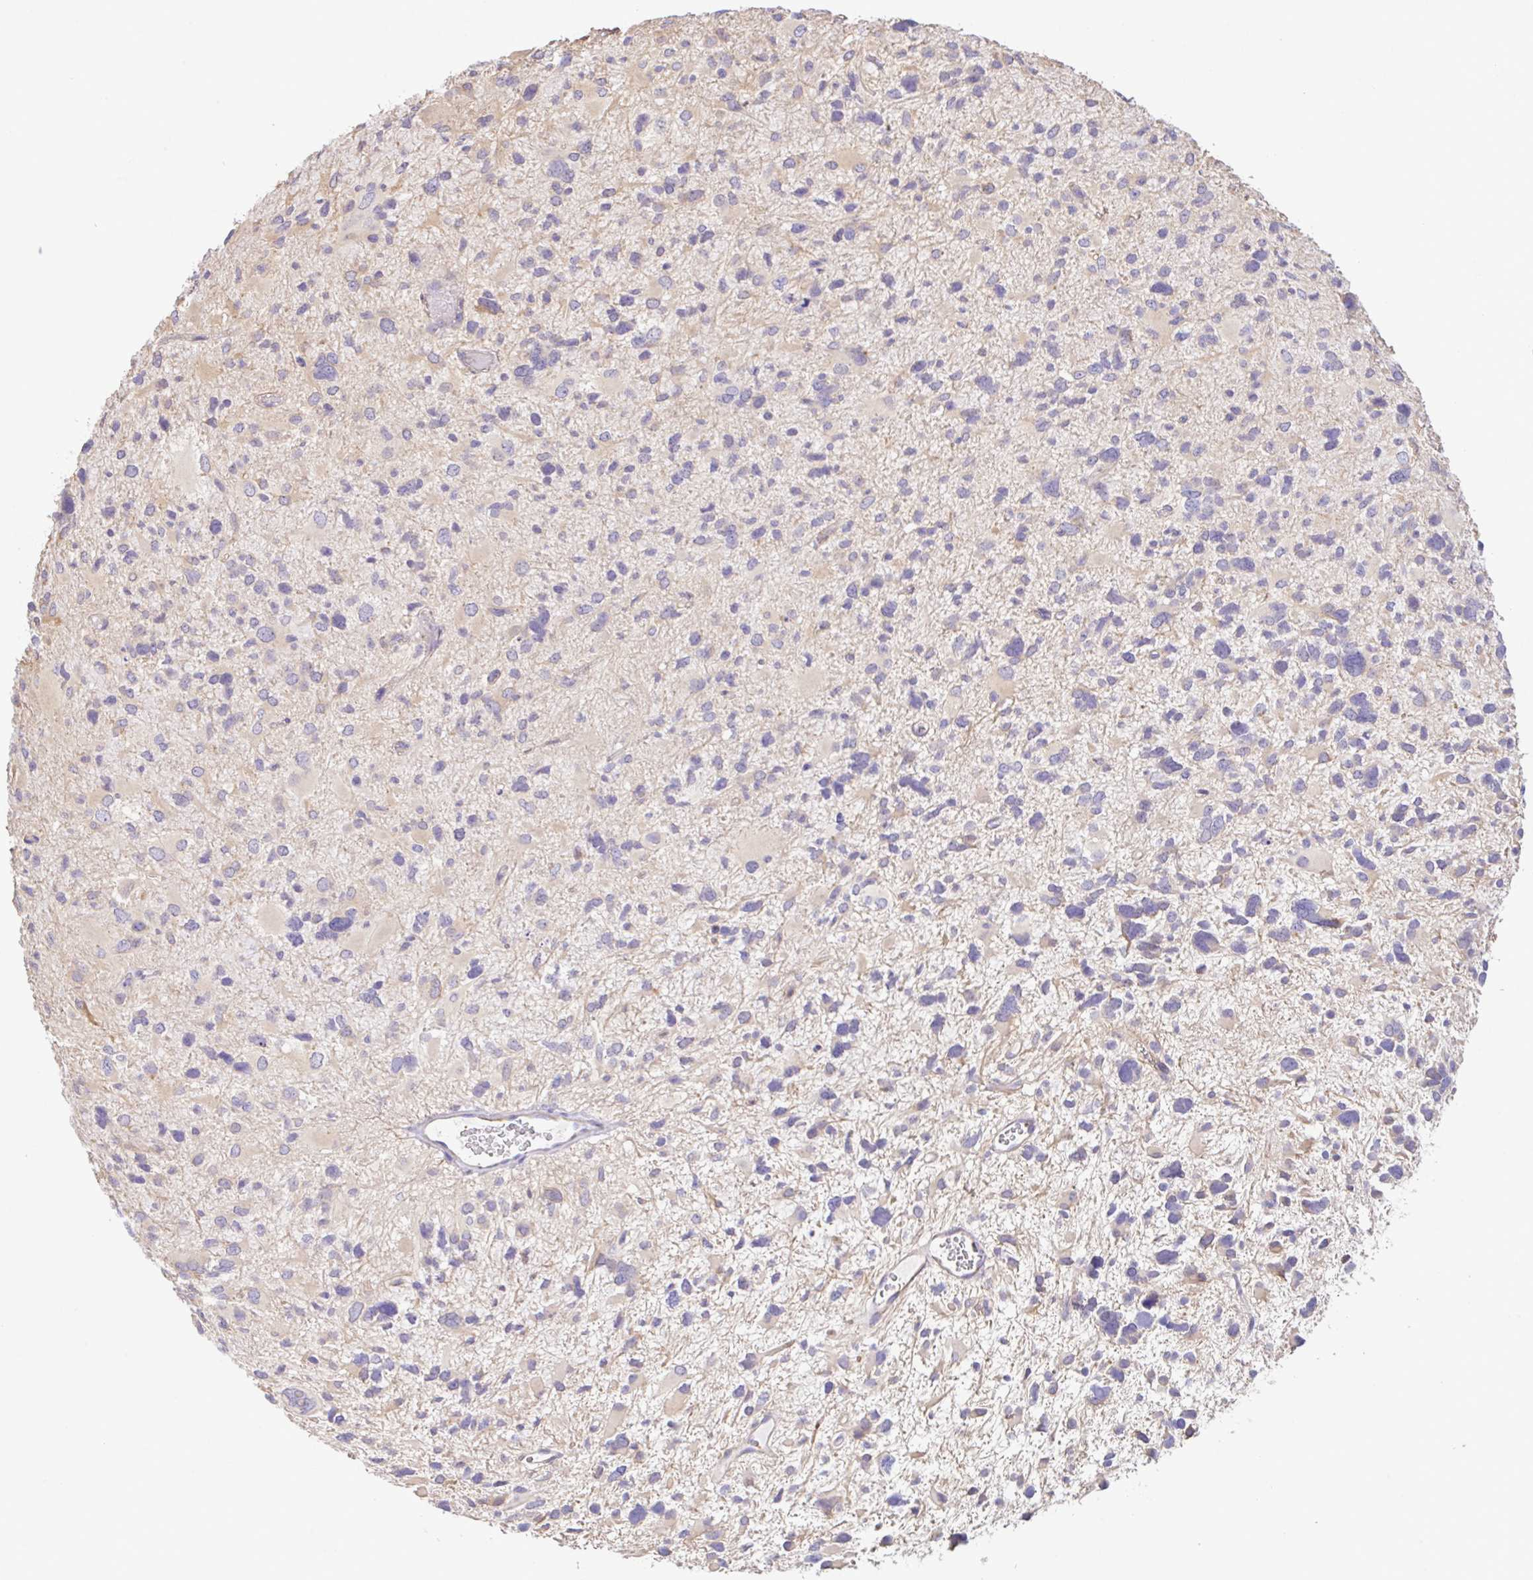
{"staining": {"intensity": "negative", "quantity": "none", "location": "none"}, "tissue": "glioma", "cell_type": "Tumor cells", "image_type": "cancer", "snomed": [{"axis": "morphology", "description": "Glioma, malignant, High grade"}, {"axis": "topography", "description": "Brain"}], "caption": "This is an immunohistochemistry image of human malignant glioma (high-grade). There is no positivity in tumor cells.", "gene": "PLCD4", "patient": {"sex": "female", "age": 11}}